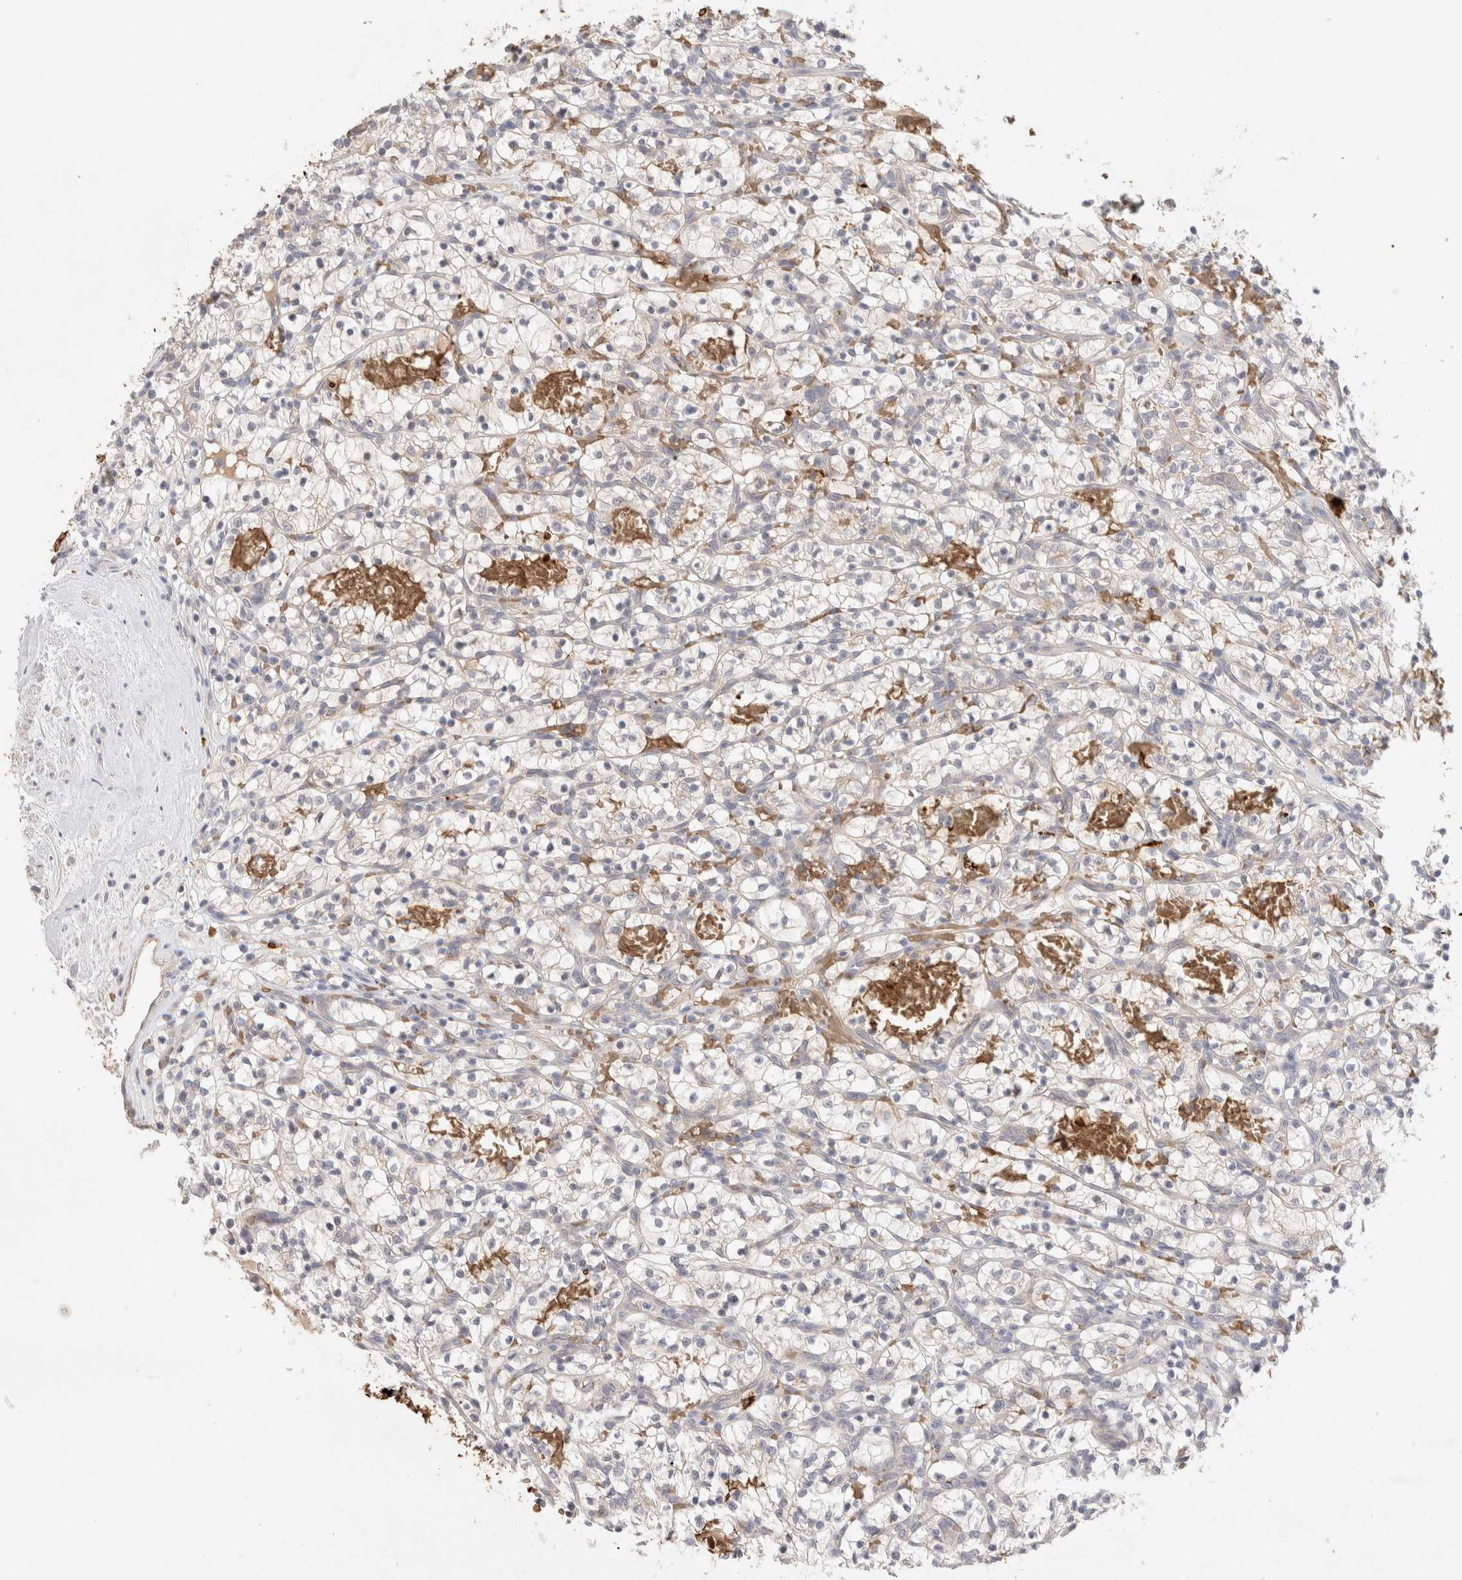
{"staining": {"intensity": "negative", "quantity": "none", "location": "none"}, "tissue": "renal cancer", "cell_type": "Tumor cells", "image_type": "cancer", "snomed": [{"axis": "morphology", "description": "Adenocarcinoma, NOS"}, {"axis": "topography", "description": "Kidney"}], "caption": "The photomicrograph shows no significant expression in tumor cells of renal cancer (adenocarcinoma).", "gene": "MST1", "patient": {"sex": "female", "age": 57}}